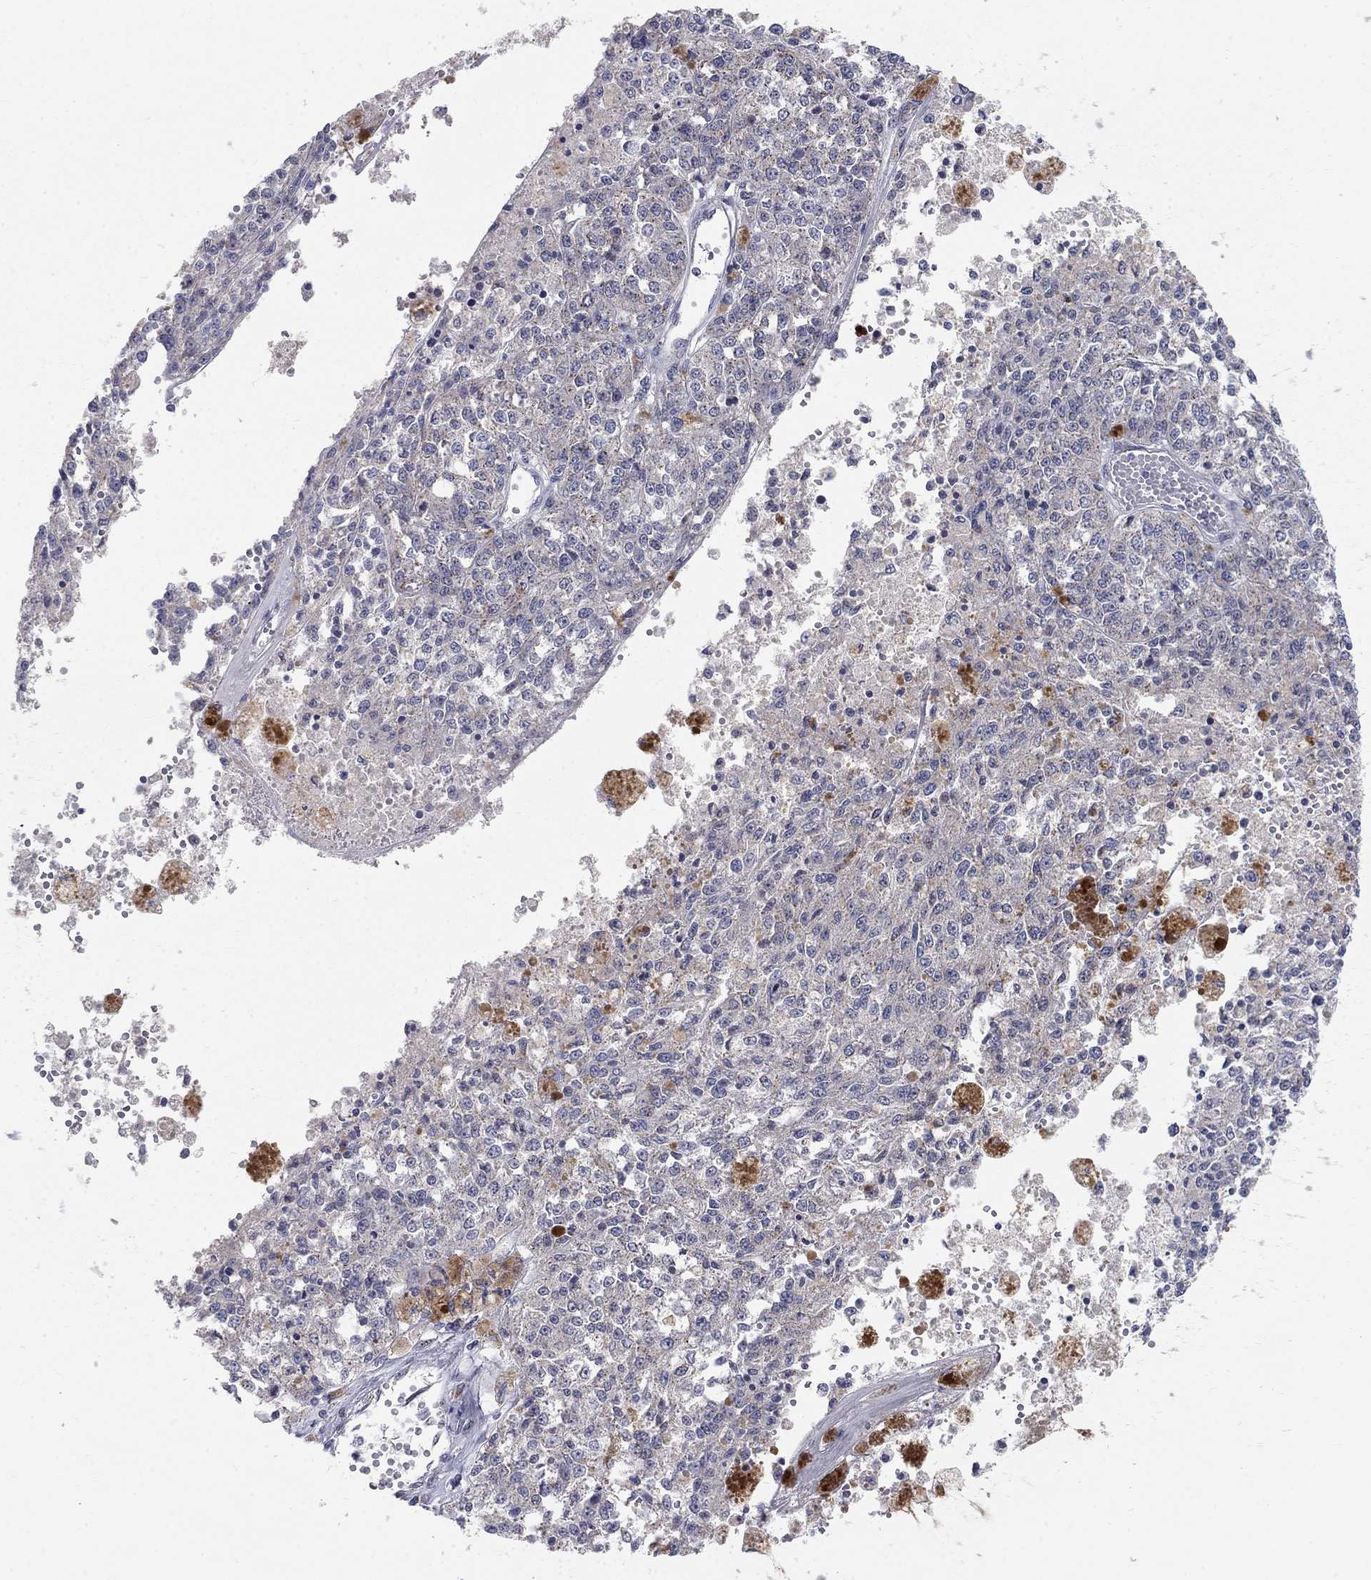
{"staining": {"intensity": "negative", "quantity": "none", "location": "none"}, "tissue": "melanoma", "cell_type": "Tumor cells", "image_type": "cancer", "snomed": [{"axis": "morphology", "description": "Malignant melanoma, Metastatic site"}, {"axis": "topography", "description": "Lymph node"}], "caption": "This image is of malignant melanoma (metastatic site) stained with immunohistochemistry to label a protein in brown with the nuclei are counter-stained blue. There is no expression in tumor cells. The staining was performed using DAB to visualize the protein expression in brown, while the nuclei were stained in blue with hematoxylin (Magnification: 20x).", "gene": "PANK3", "patient": {"sex": "female", "age": 64}}